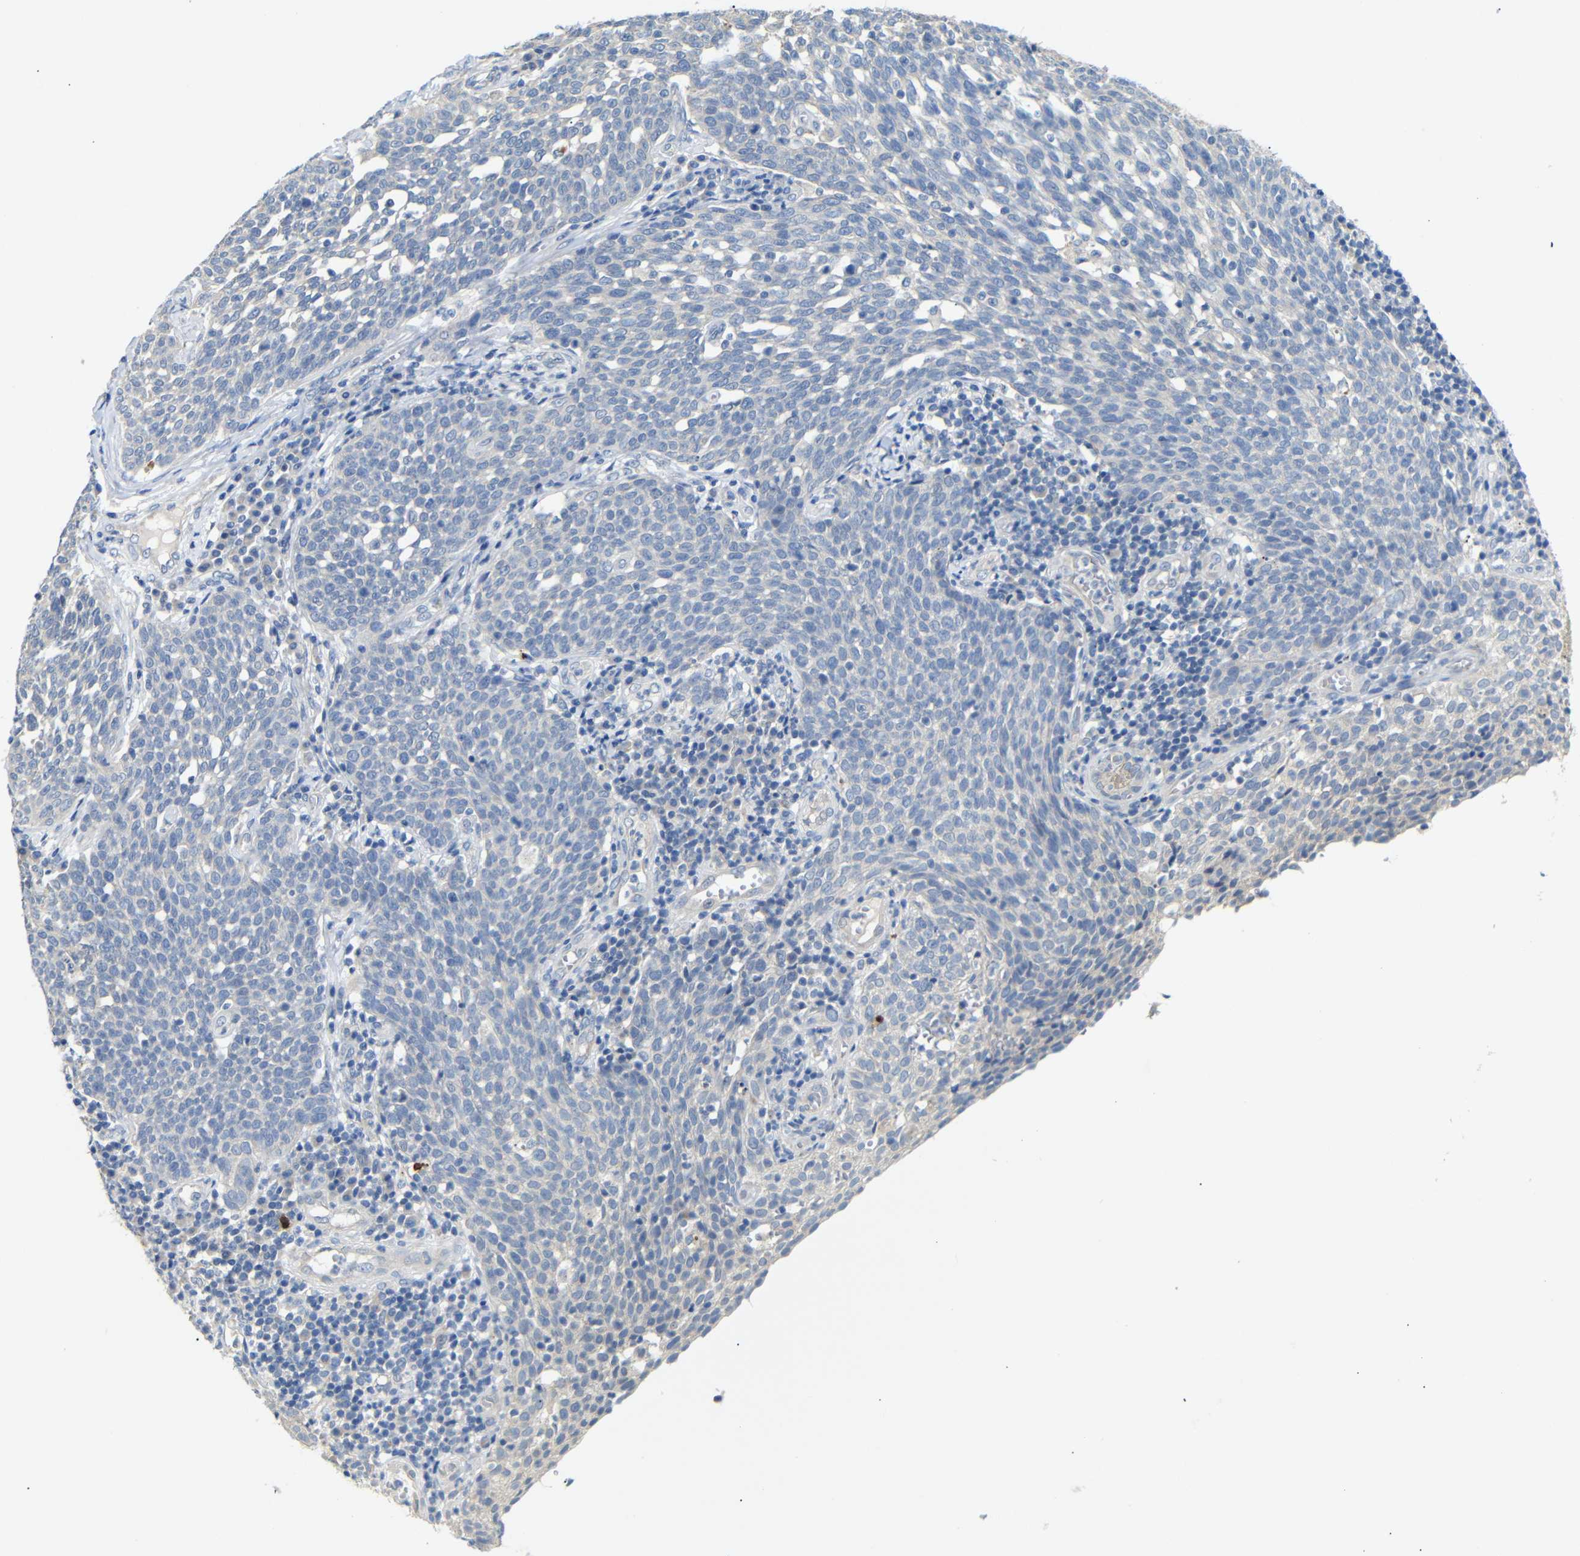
{"staining": {"intensity": "weak", "quantity": ">75%", "location": "cytoplasmic/membranous"}, "tissue": "cervical cancer", "cell_type": "Tumor cells", "image_type": "cancer", "snomed": [{"axis": "morphology", "description": "Squamous cell carcinoma, NOS"}, {"axis": "topography", "description": "Cervix"}], "caption": "DAB (3,3'-diaminobenzidine) immunohistochemical staining of human cervical squamous cell carcinoma reveals weak cytoplasmic/membranous protein positivity in approximately >75% of tumor cells.", "gene": "ALOX15", "patient": {"sex": "female", "age": 34}}